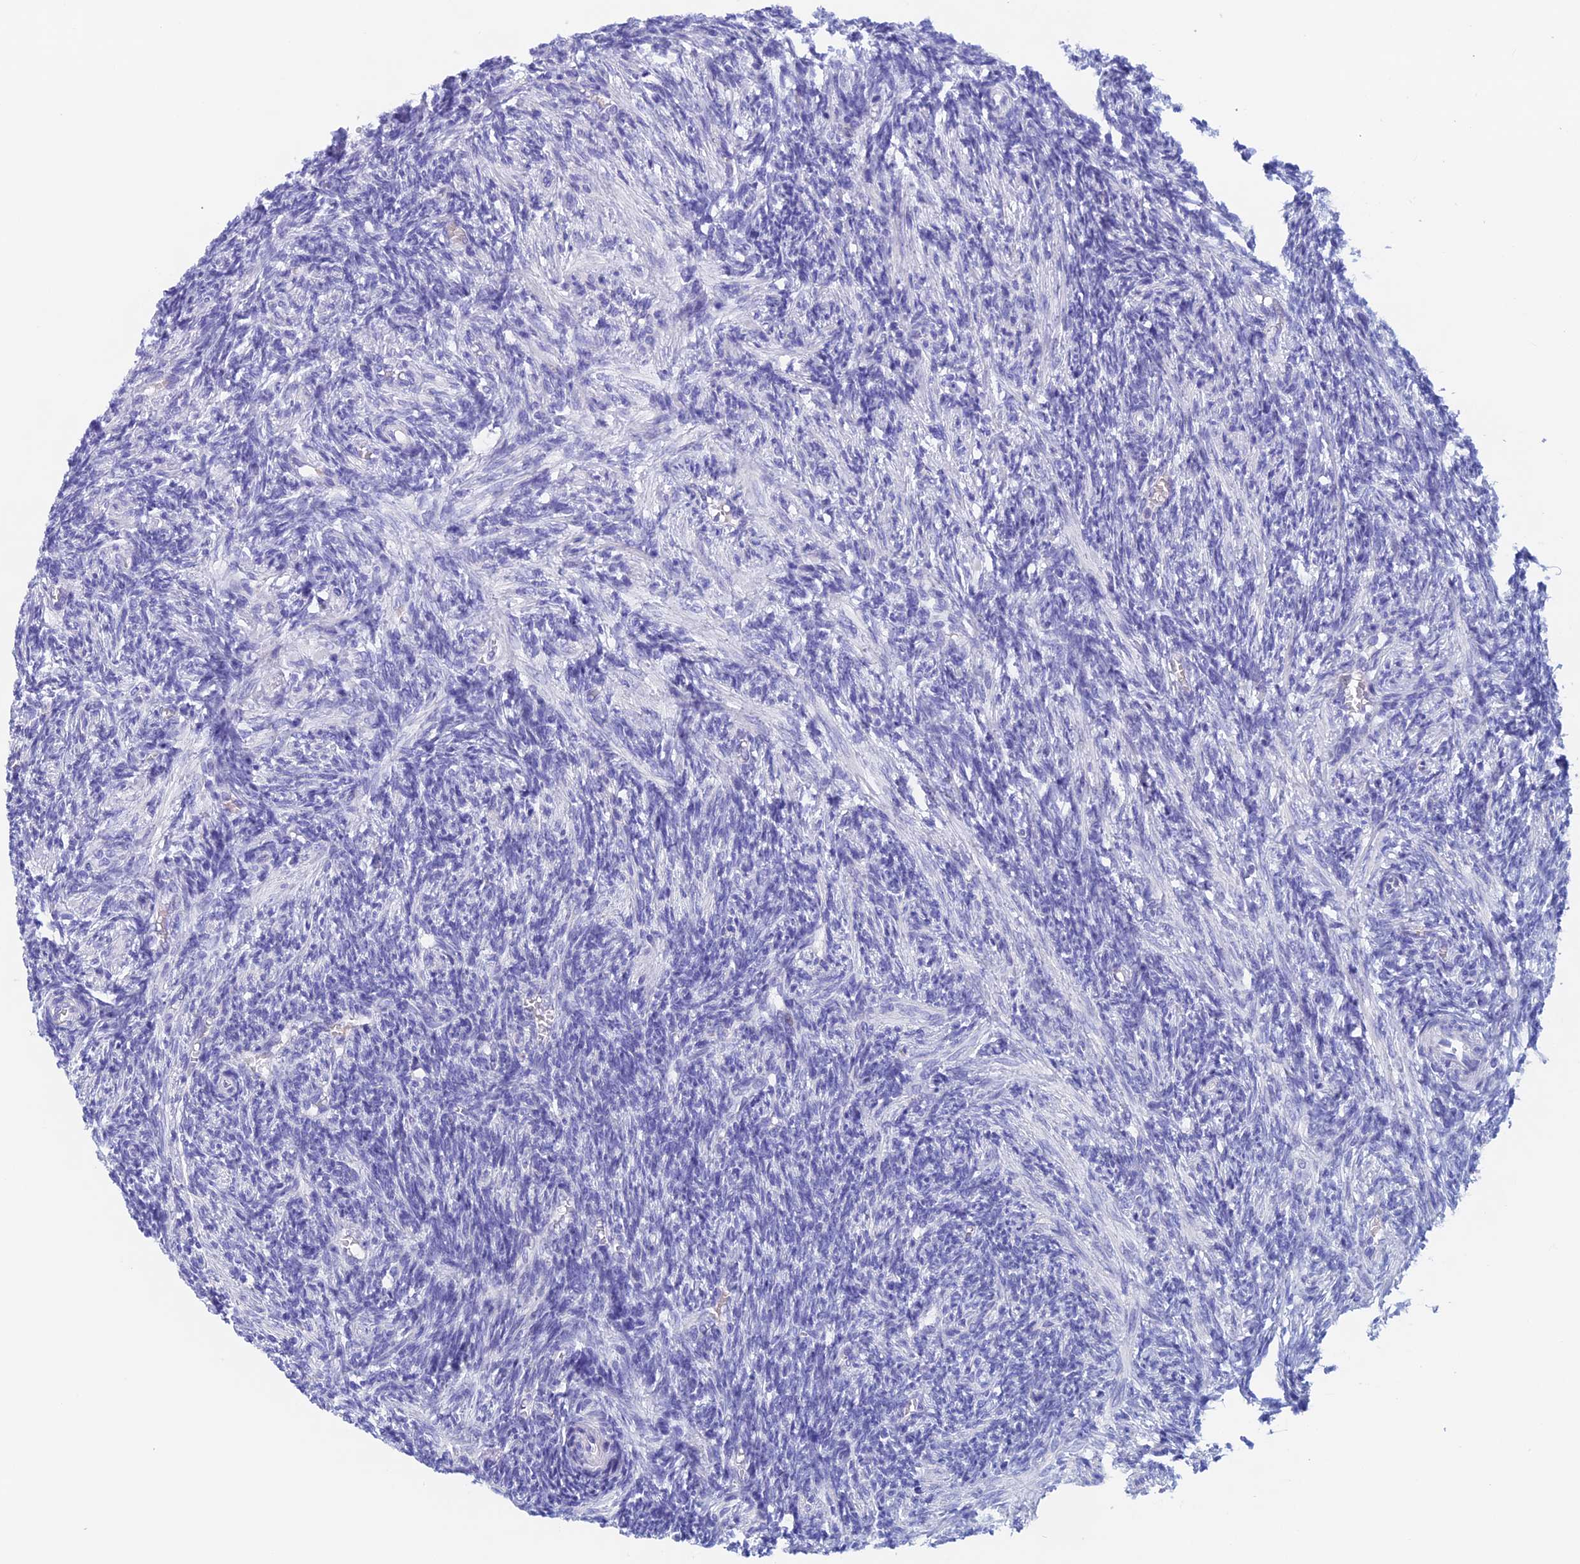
{"staining": {"intensity": "negative", "quantity": "none", "location": "none"}, "tissue": "ovary", "cell_type": "Follicle cells", "image_type": "normal", "snomed": [{"axis": "morphology", "description": "Normal tissue, NOS"}, {"axis": "topography", "description": "Ovary"}], "caption": "Normal ovary was stained to show a protein in brown. There is no significant staining in follicle cells. (DAB (3,3'-diaminobenzidine) immunohistochemistry (IHC), high magnification).", "gene": "PSMC3IP", "patient": {"sex": "female", "age": 27}}